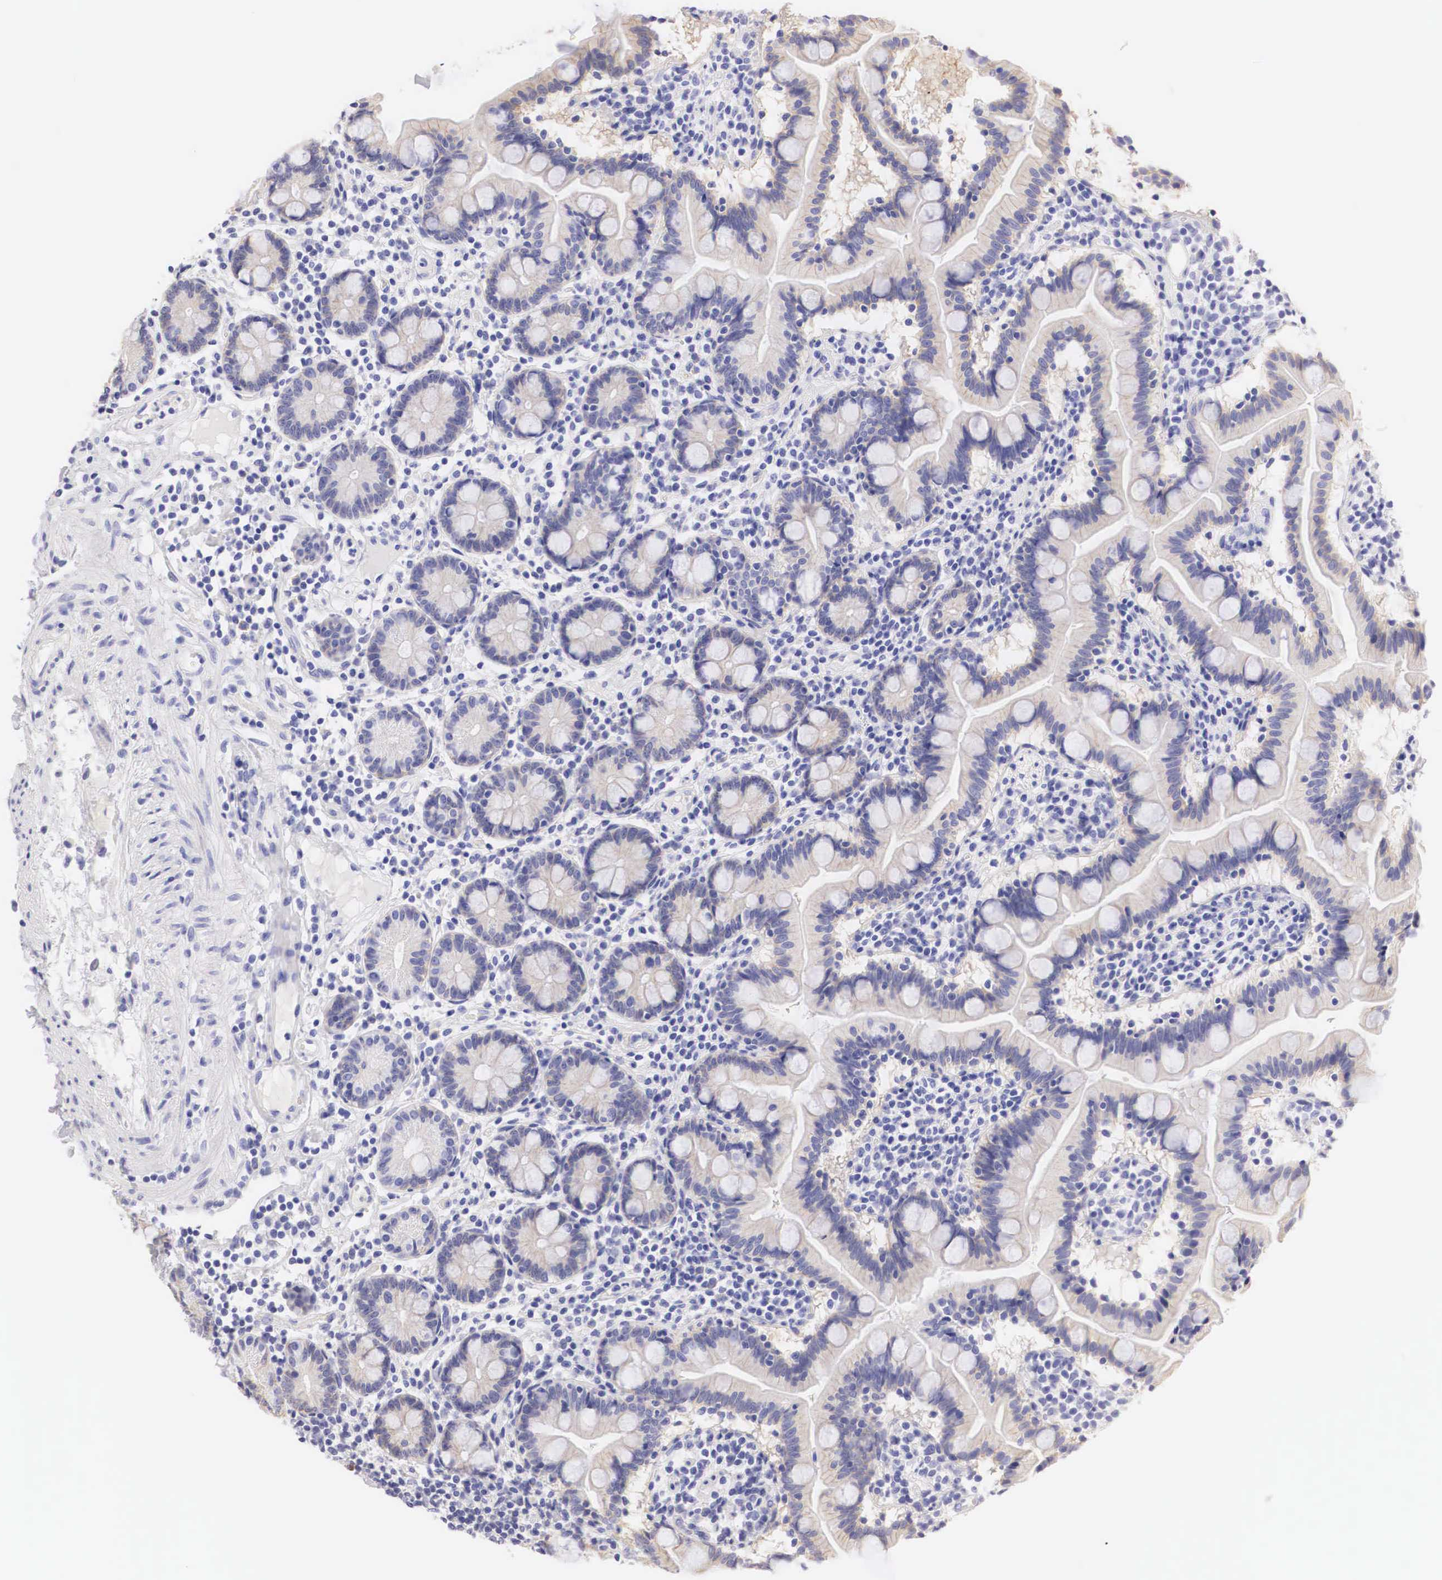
{"staining": {"intensity": "weak", "quantity": "25%-75%", "location": "cytoplasmic/membranous"}, "tissue": "small intestine", "cell_type": "Glandular cells", "image_type": "normal", "snomed": [{"axis": "morphology", "description": "Normal tissue, NOS"}, {"axis": "topography", "description": "Small intestine"}], "caption": "Weak cytoplasmic/membranous expression is seen in approximately 25%-75% of glandular cells in benign small intestine. The protein of interest is stained brown, and the nuclei are stained in blue (DAB IHC with brightfield microscopy, high magnification).", "gene": "ERBB2", "patient": {"sex": "female", "age": 69}}